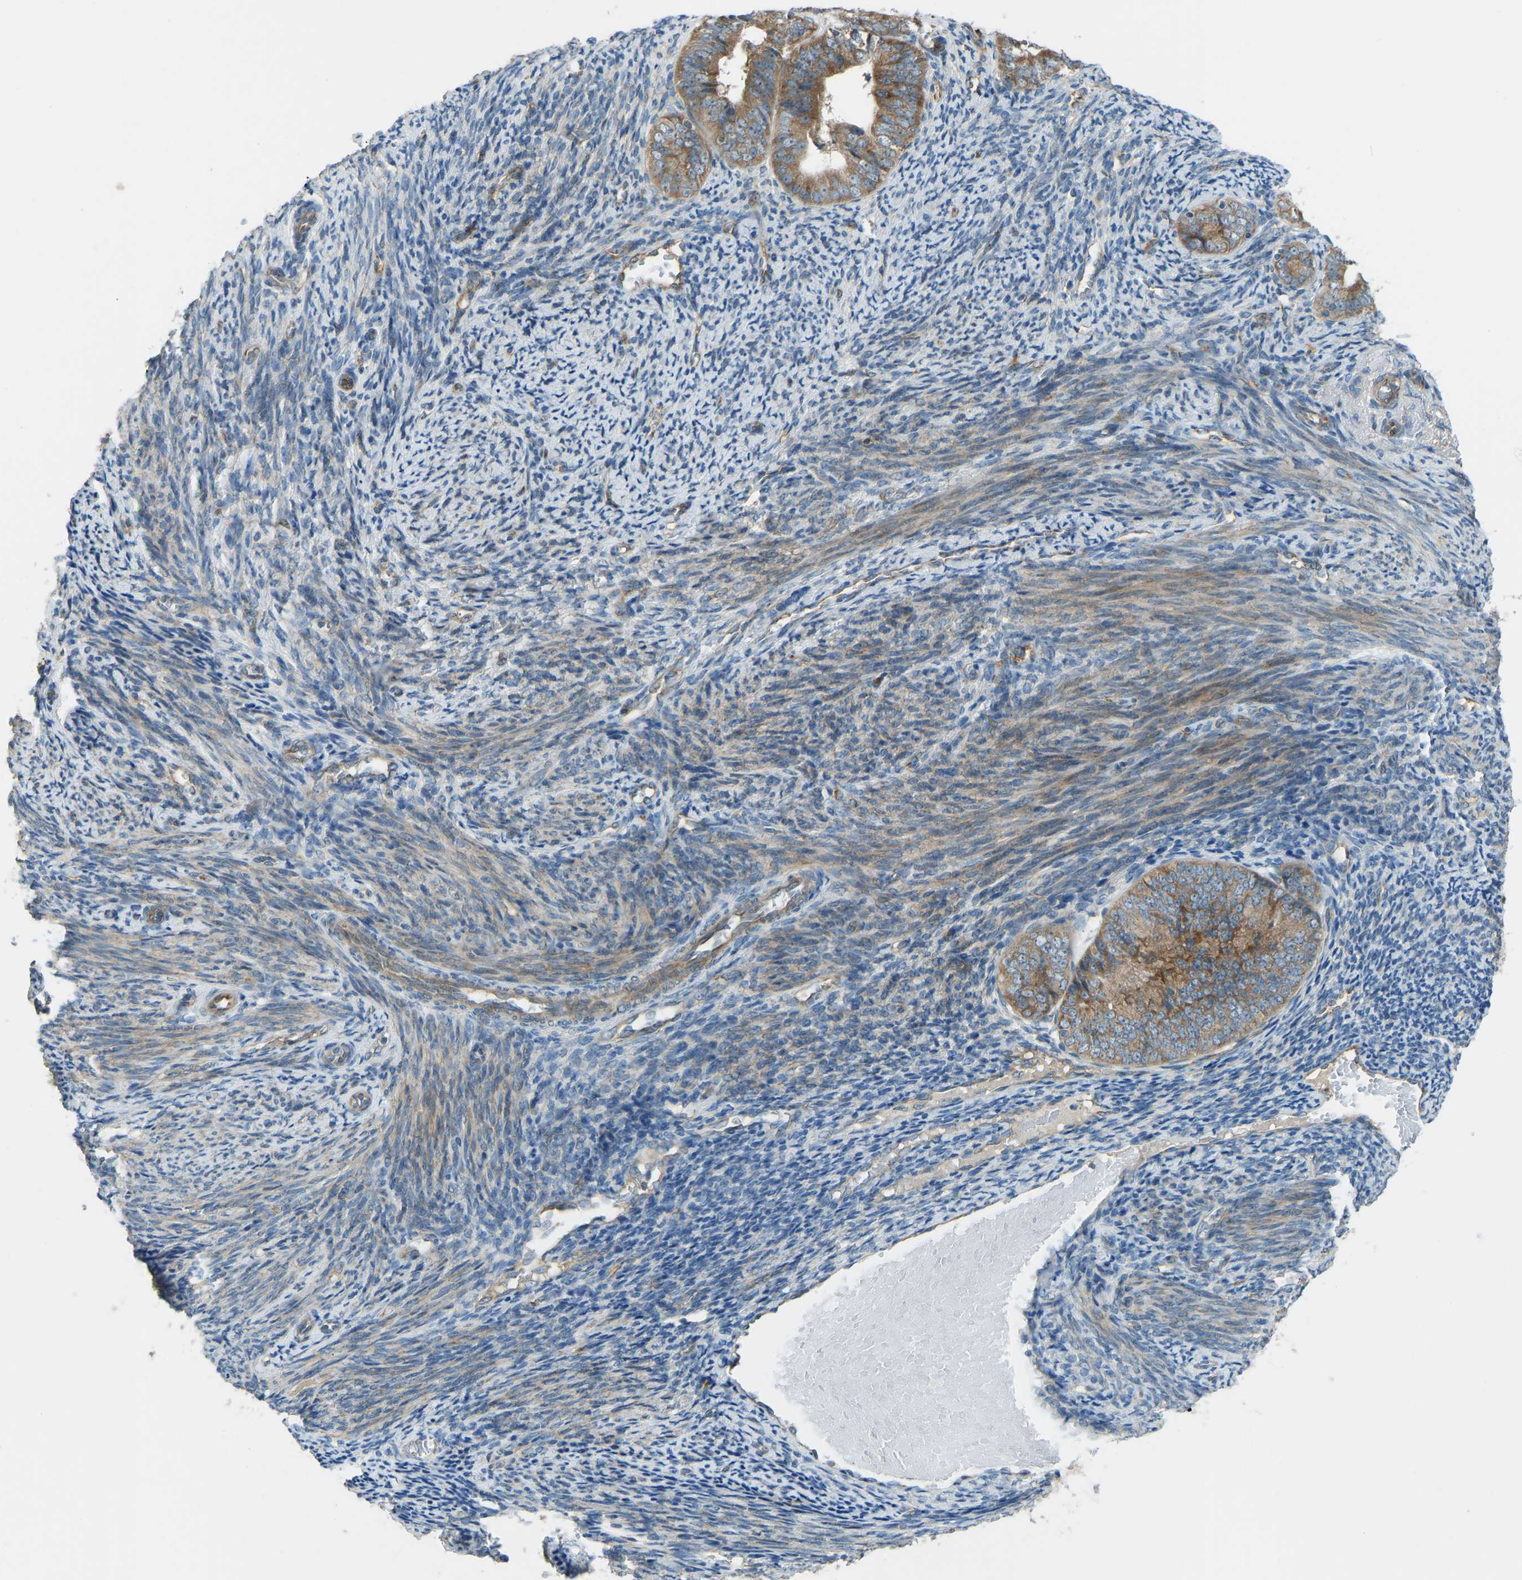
{"staining": {"intensity": "moderate", "quantity": ">75%", "location": "cytoplasmic/membranous"}, "tissue": "endometrial cancer", "cell_type": "Tumor cells", "image_type": "cancer", "snomed": [{"axis": "morphology", "description": "Adenocarcinoma, NOS"}, {"axis": "topography", "description": "Endometrium"}], "caption": "Human endometrial cancer (adenocarcinoma) stained with a protein marker demonstrates moderate staining in tumor cells.", "gene": "STAU2", "patient": {"sex": "female", "age": 63}}